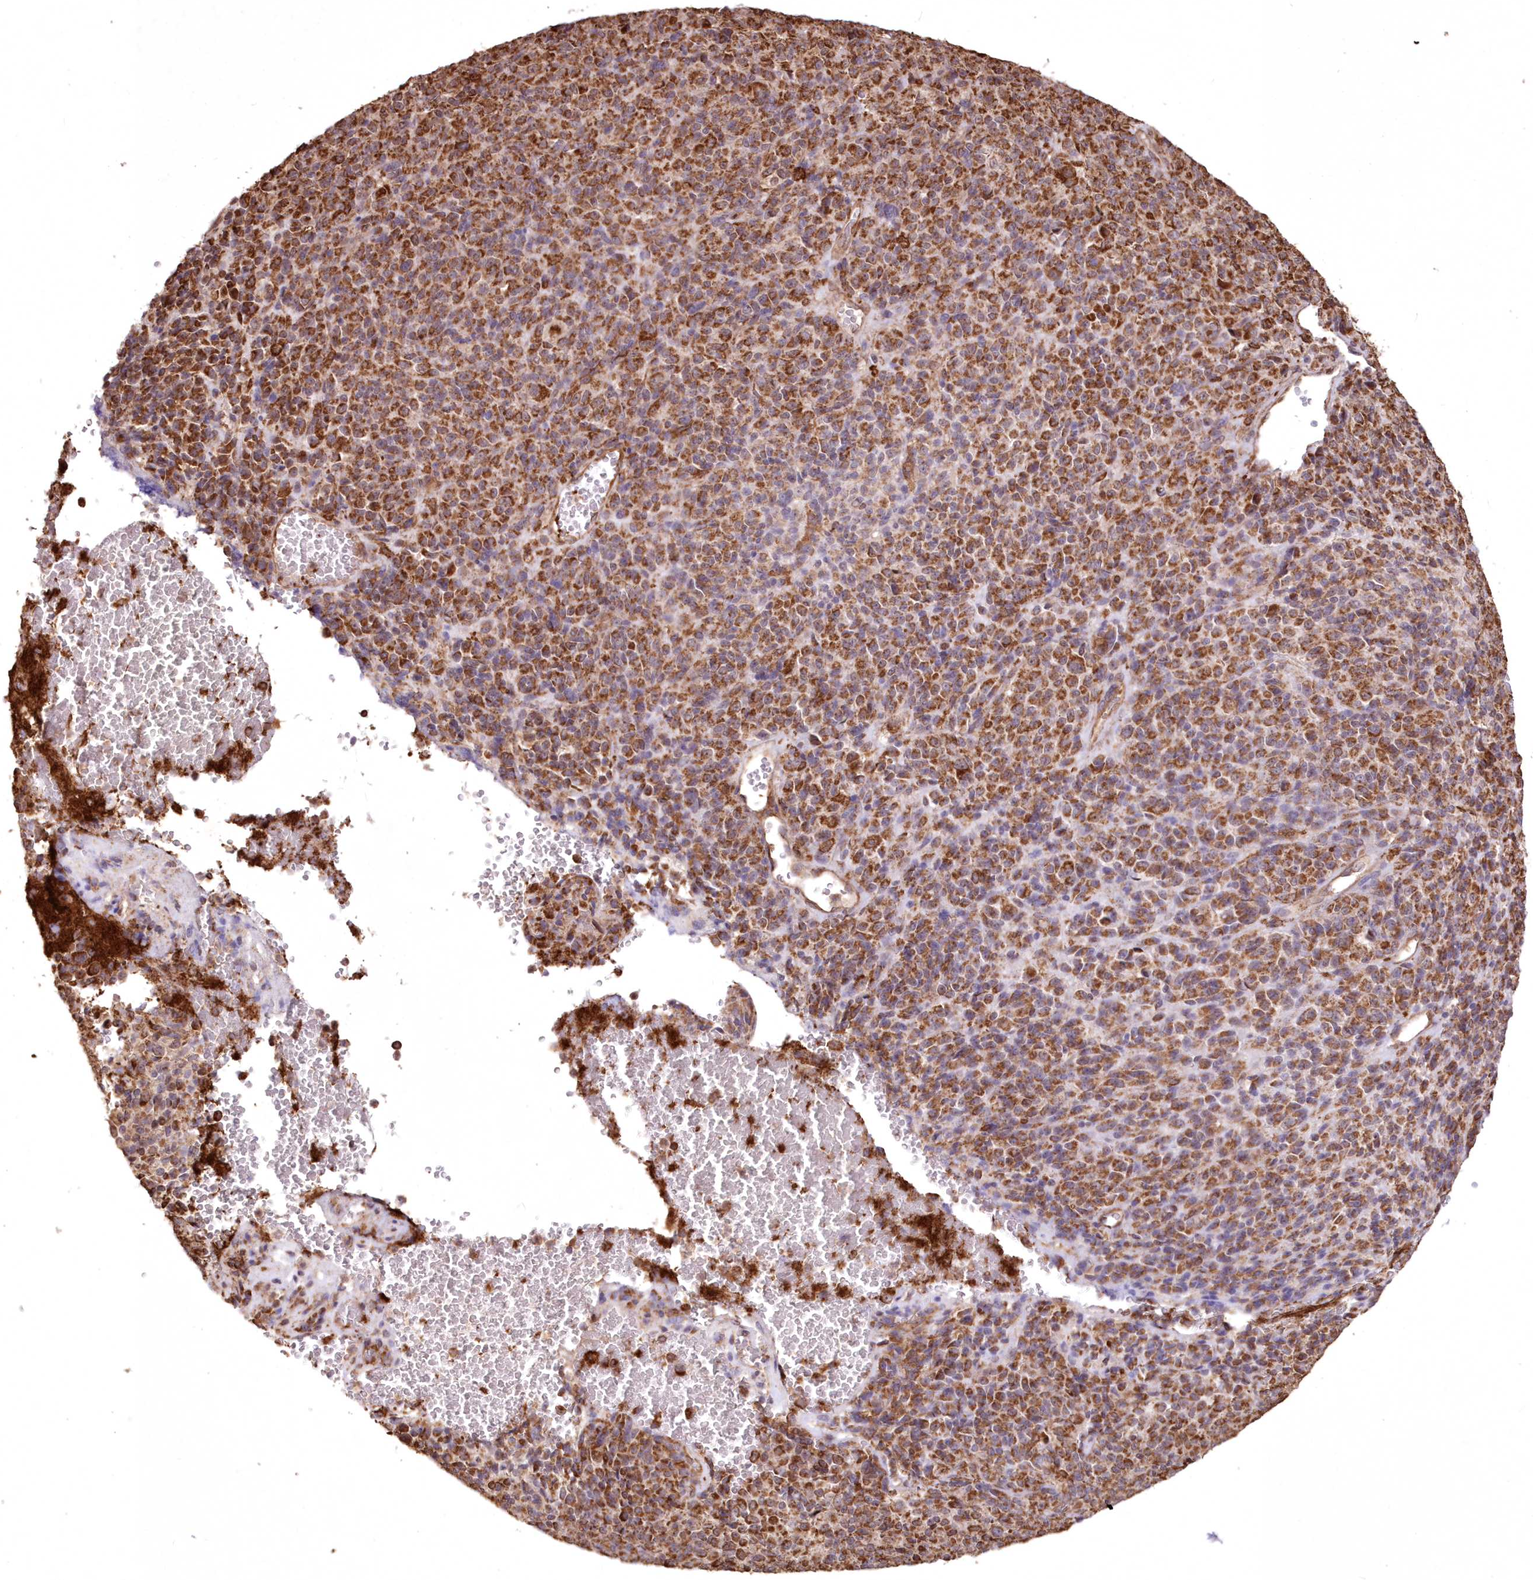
{"staining": {"intensity": "moderate", "quantity": ">75%", "location": "cytoplasmic/membranous"}, "tissue": "melanoma", "cell_type": "Tumor cells", "image_type": "cancer", "snomed": [{"axis": "morphology", "description": "Malignant melanoma, Metastatic site"}, {"axis": "topography", "description": "Brain"}], "caption": "Immunohistochemistry (IHC) (DAB (3,3'-diaminobenzidine)) staining of malignant melanoma (metastatic site) shows moderate cytoplasmic/membranous protein expression in about >75% of tumor cells.", "gene": "TMEM139", "patient": {"sex": "female", "age": 56}}